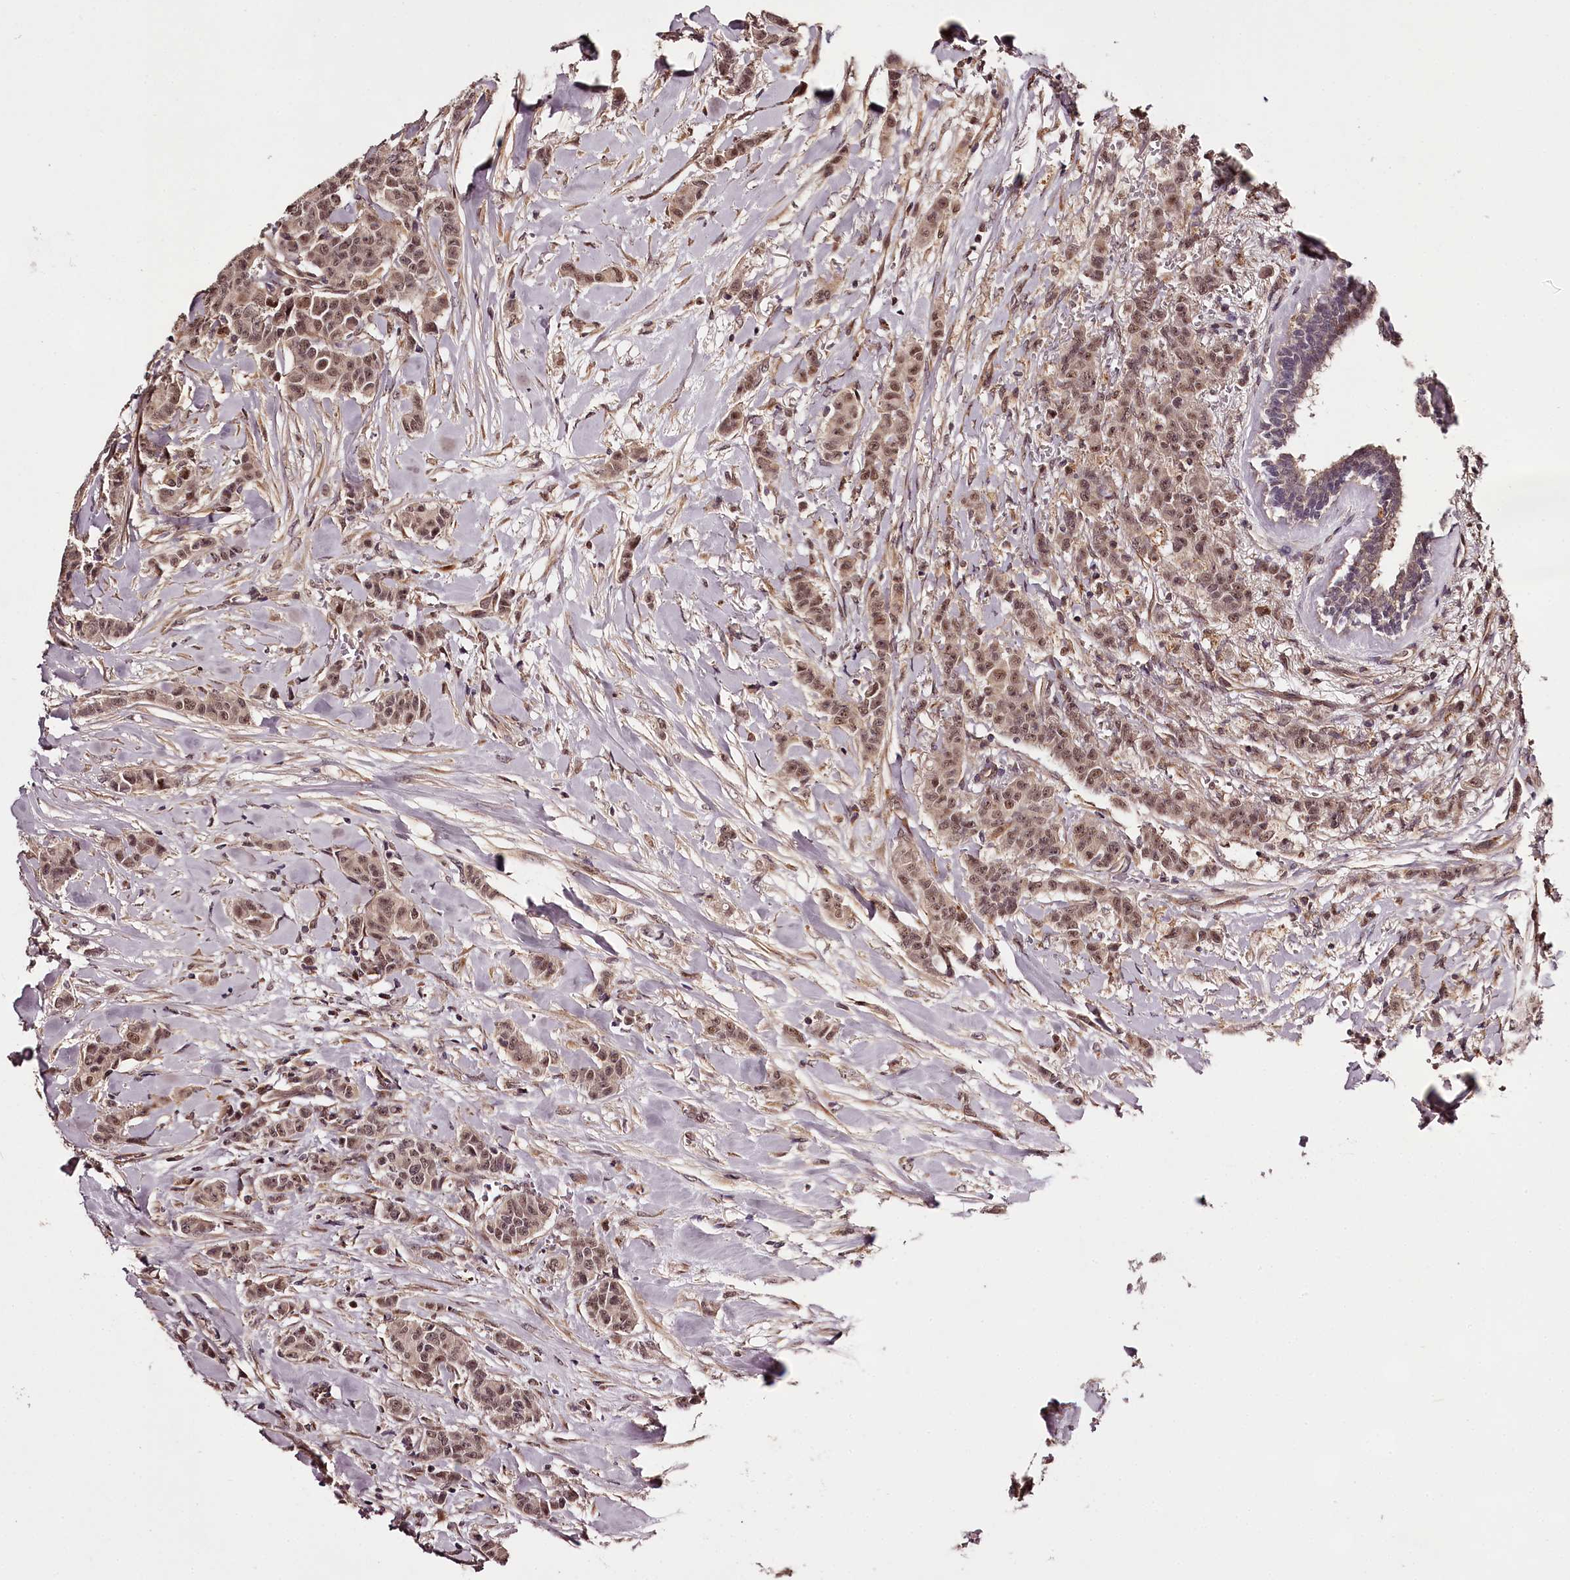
{"staining": {"intensity": "moderate", "quantity": ">75%", "location": "nuclear"}, "tissue": "breast cancer", "cell_type": "Tumor cells", "image_type": "cancer", "snomed": [{"axis": "morphology", "description": "Duct carcinoma"}, {"axis": "topography", "description": "Breast"}], "caption": "Approximately >75% of tumor cells in human breast cancer reveal moderate nuclear protein expression as visualized by brown immunohistochemical staining.", "gene": "MAML3", "patient": {"sex": "female", "age": 40}}